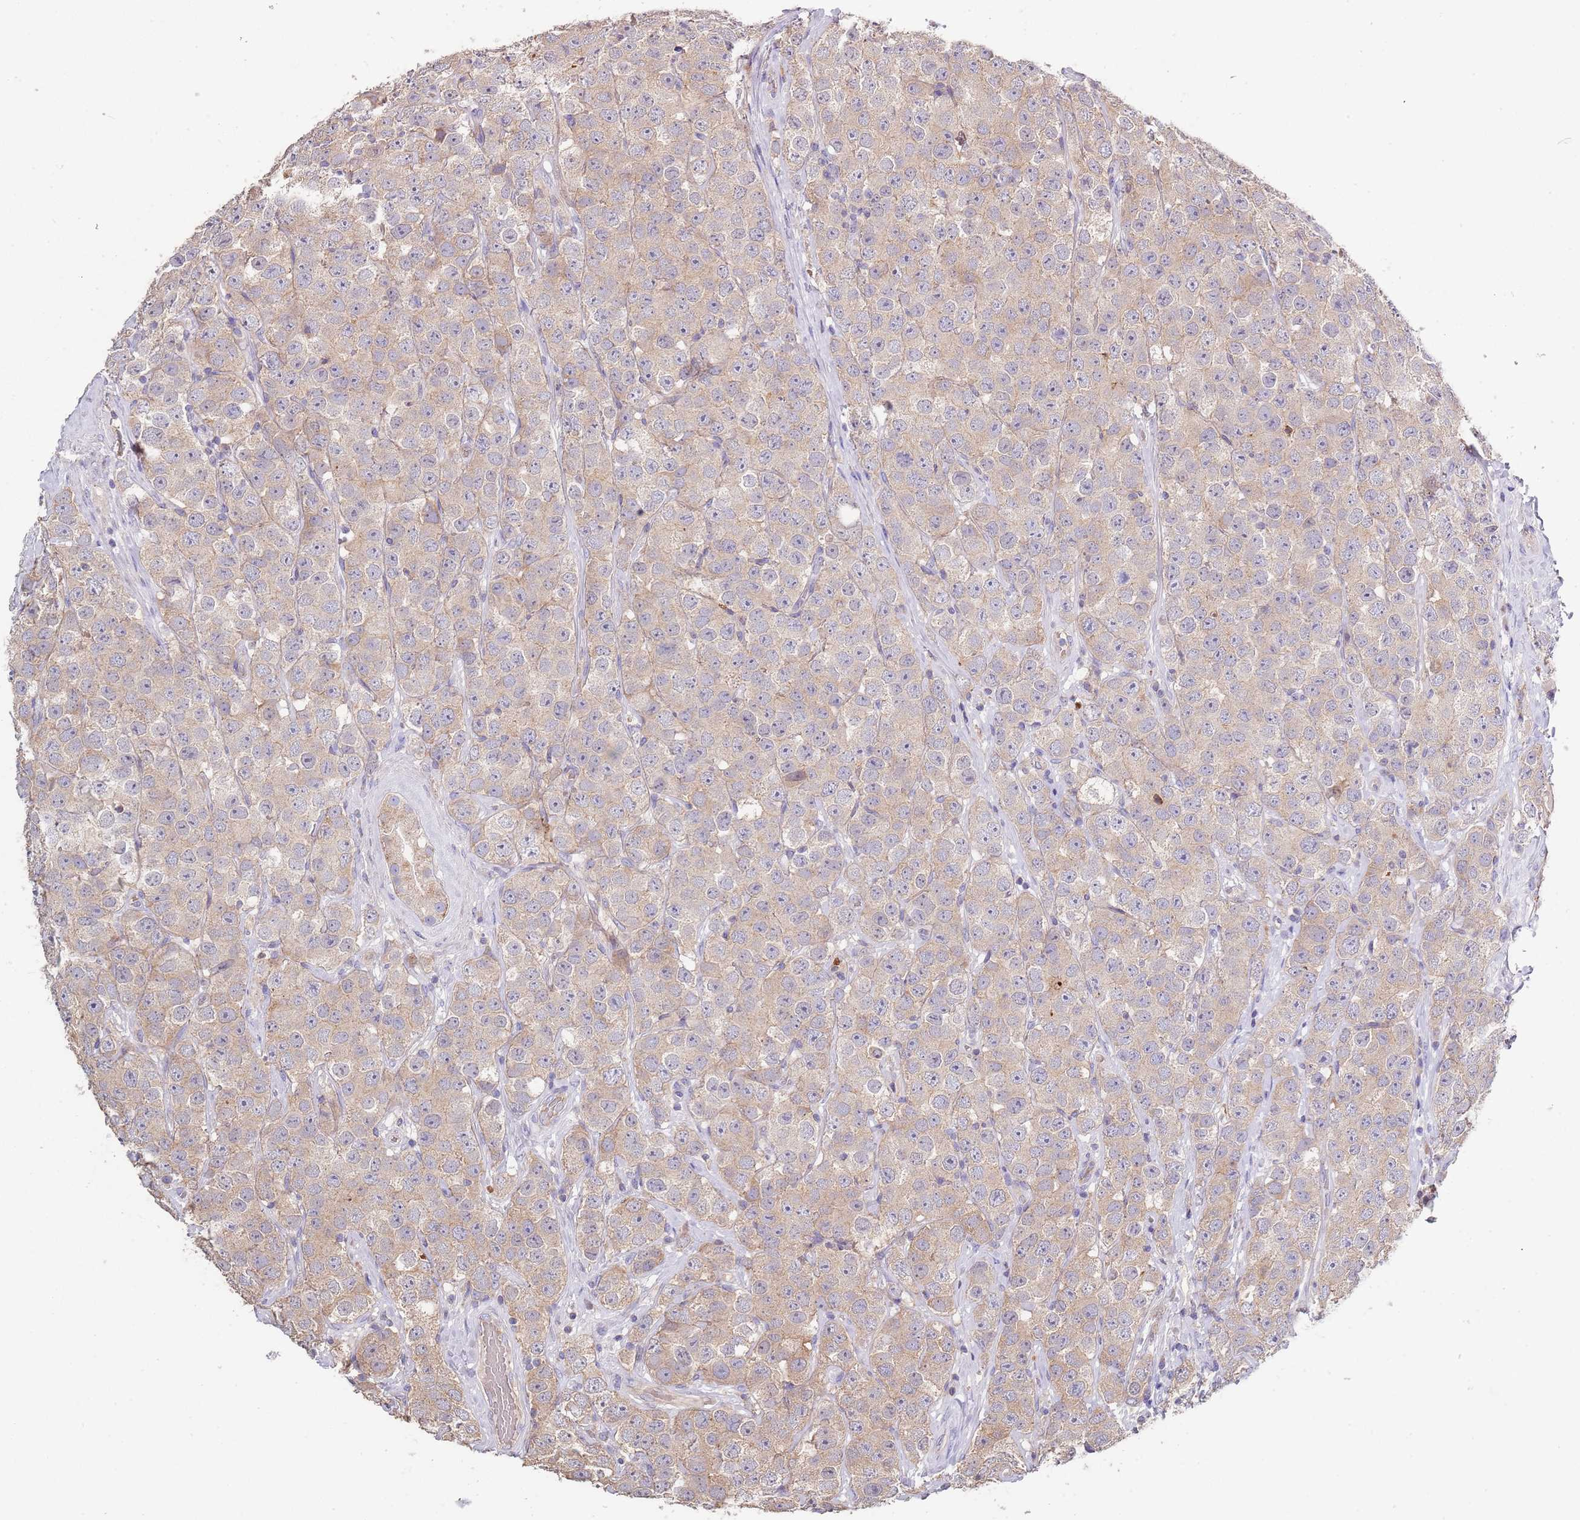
{"staining": {"intensity": "weak", "quantity": ">75%", "location": "cytoplasmic/membranous"}, "tissue": "testis cancer", "cell_type": "Tumor cells", "image_type": "cancer", "snomed": [{"axis": "morphology", "description": "Seminoma, NOS"}, {"axis": "topography", "description": "Testis"}], "caption": "The micrograph shows staining of testis cancer (seminoma), revealing weak cytoplasmic/membranous protein expression (brown color) within tumor cells. The staining was performed using DAB to visualize the protein expression in brown, while the nuclei were stained in blue with hematoxylin (Magnification: 20x).", "gene": "ABCC10", "patient": {"sex": "male", "age": 28}}